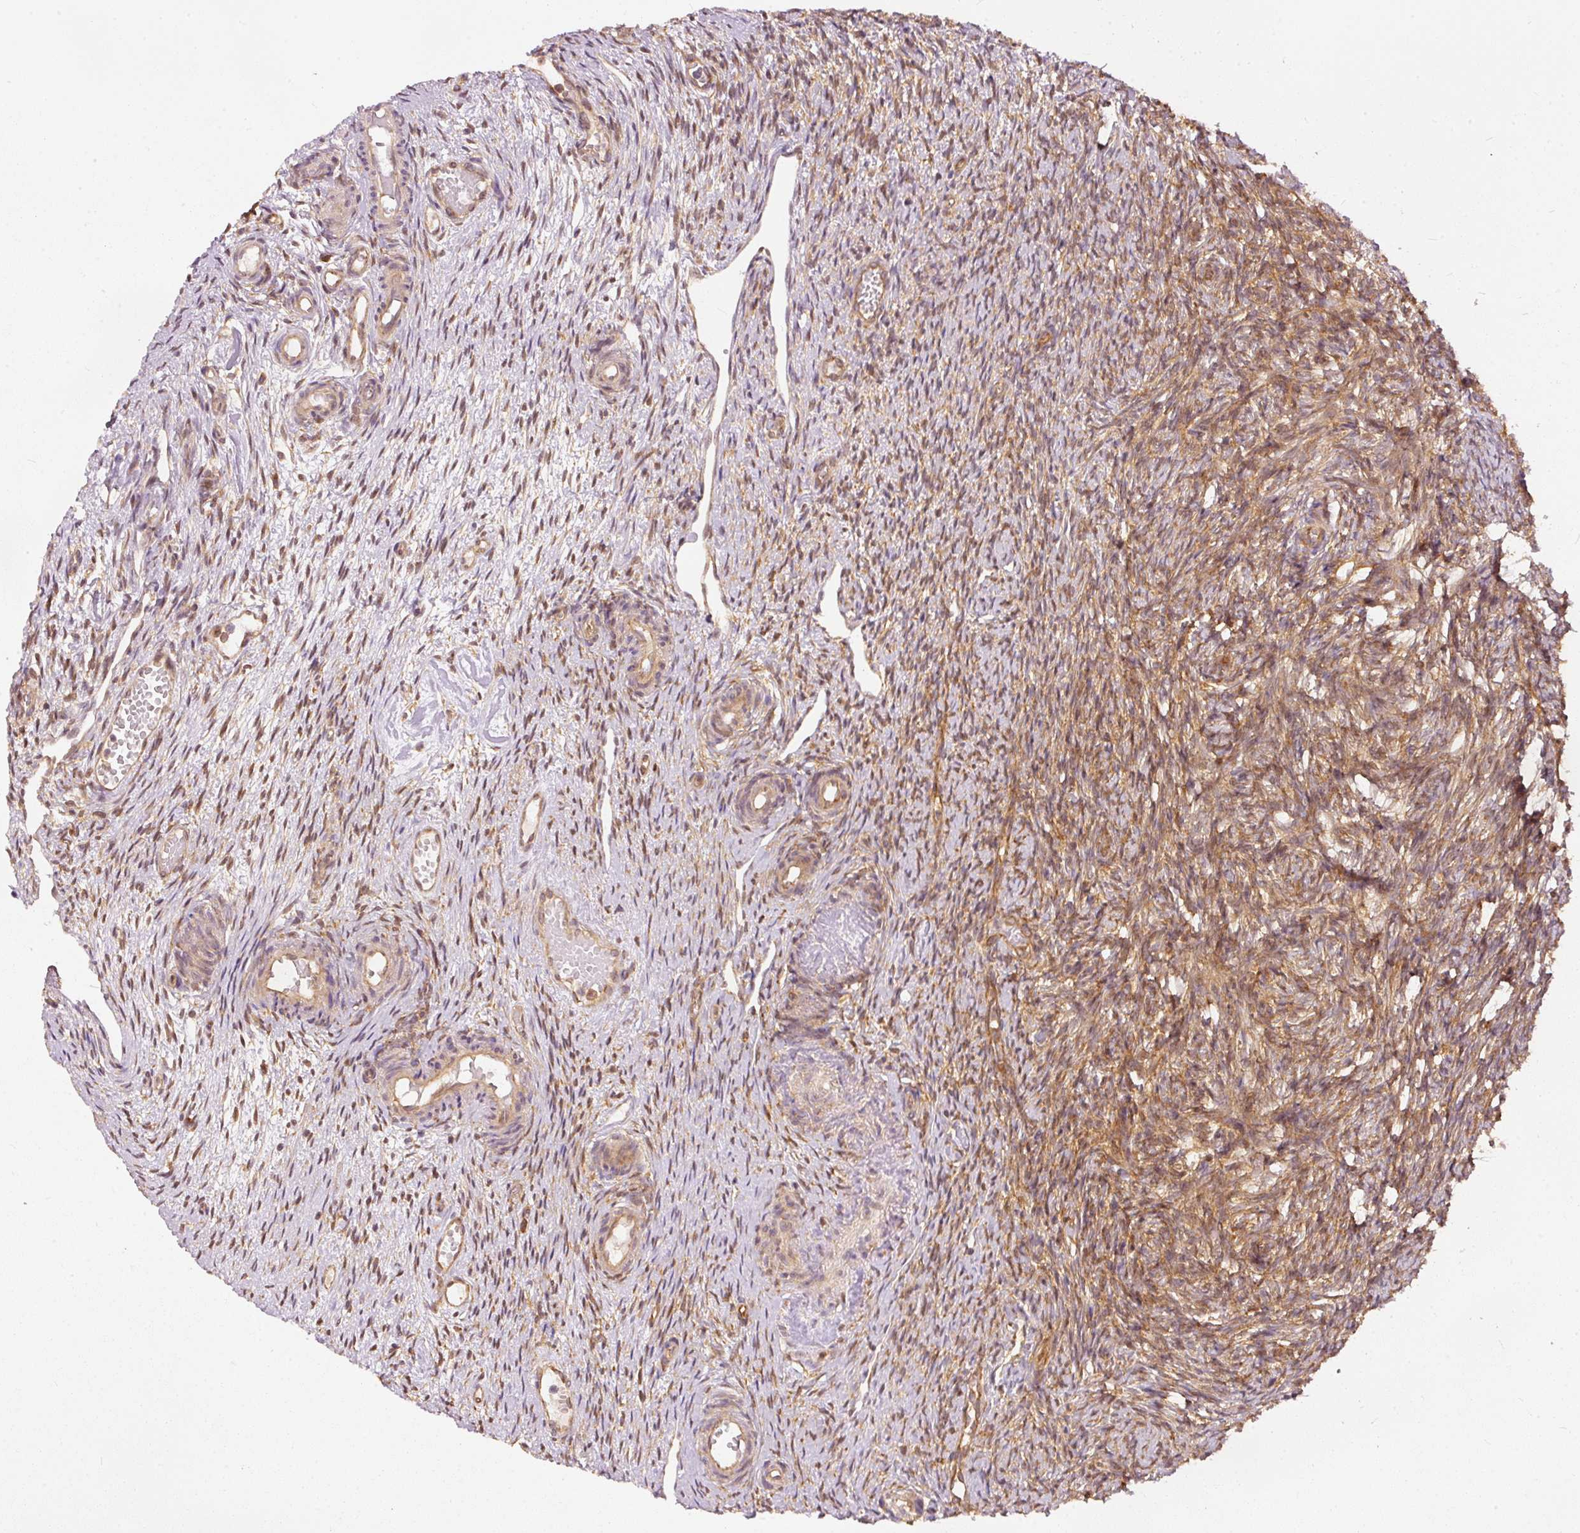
{"staining": {"intensity": "moderate", "quantity": ">75%", "location": "cytoplasmic/membranous"}, "tissue": "ovary", "cell_type": "Follicle cells", "image_type": "normal", "snomed": [{"axis": "morphology", "description": "Normal tissue, NOS"}, {"axis": "topography", "description": "Ovary"}], "caption": "About >75% of follicle cells in benign human ovary exhibit moderate cytoplasmic/membranous protein staining as visualized by brown immunohistochemical staining.", "gene": "EIF3B", "patient": {"sex": "female", "age": 51}}